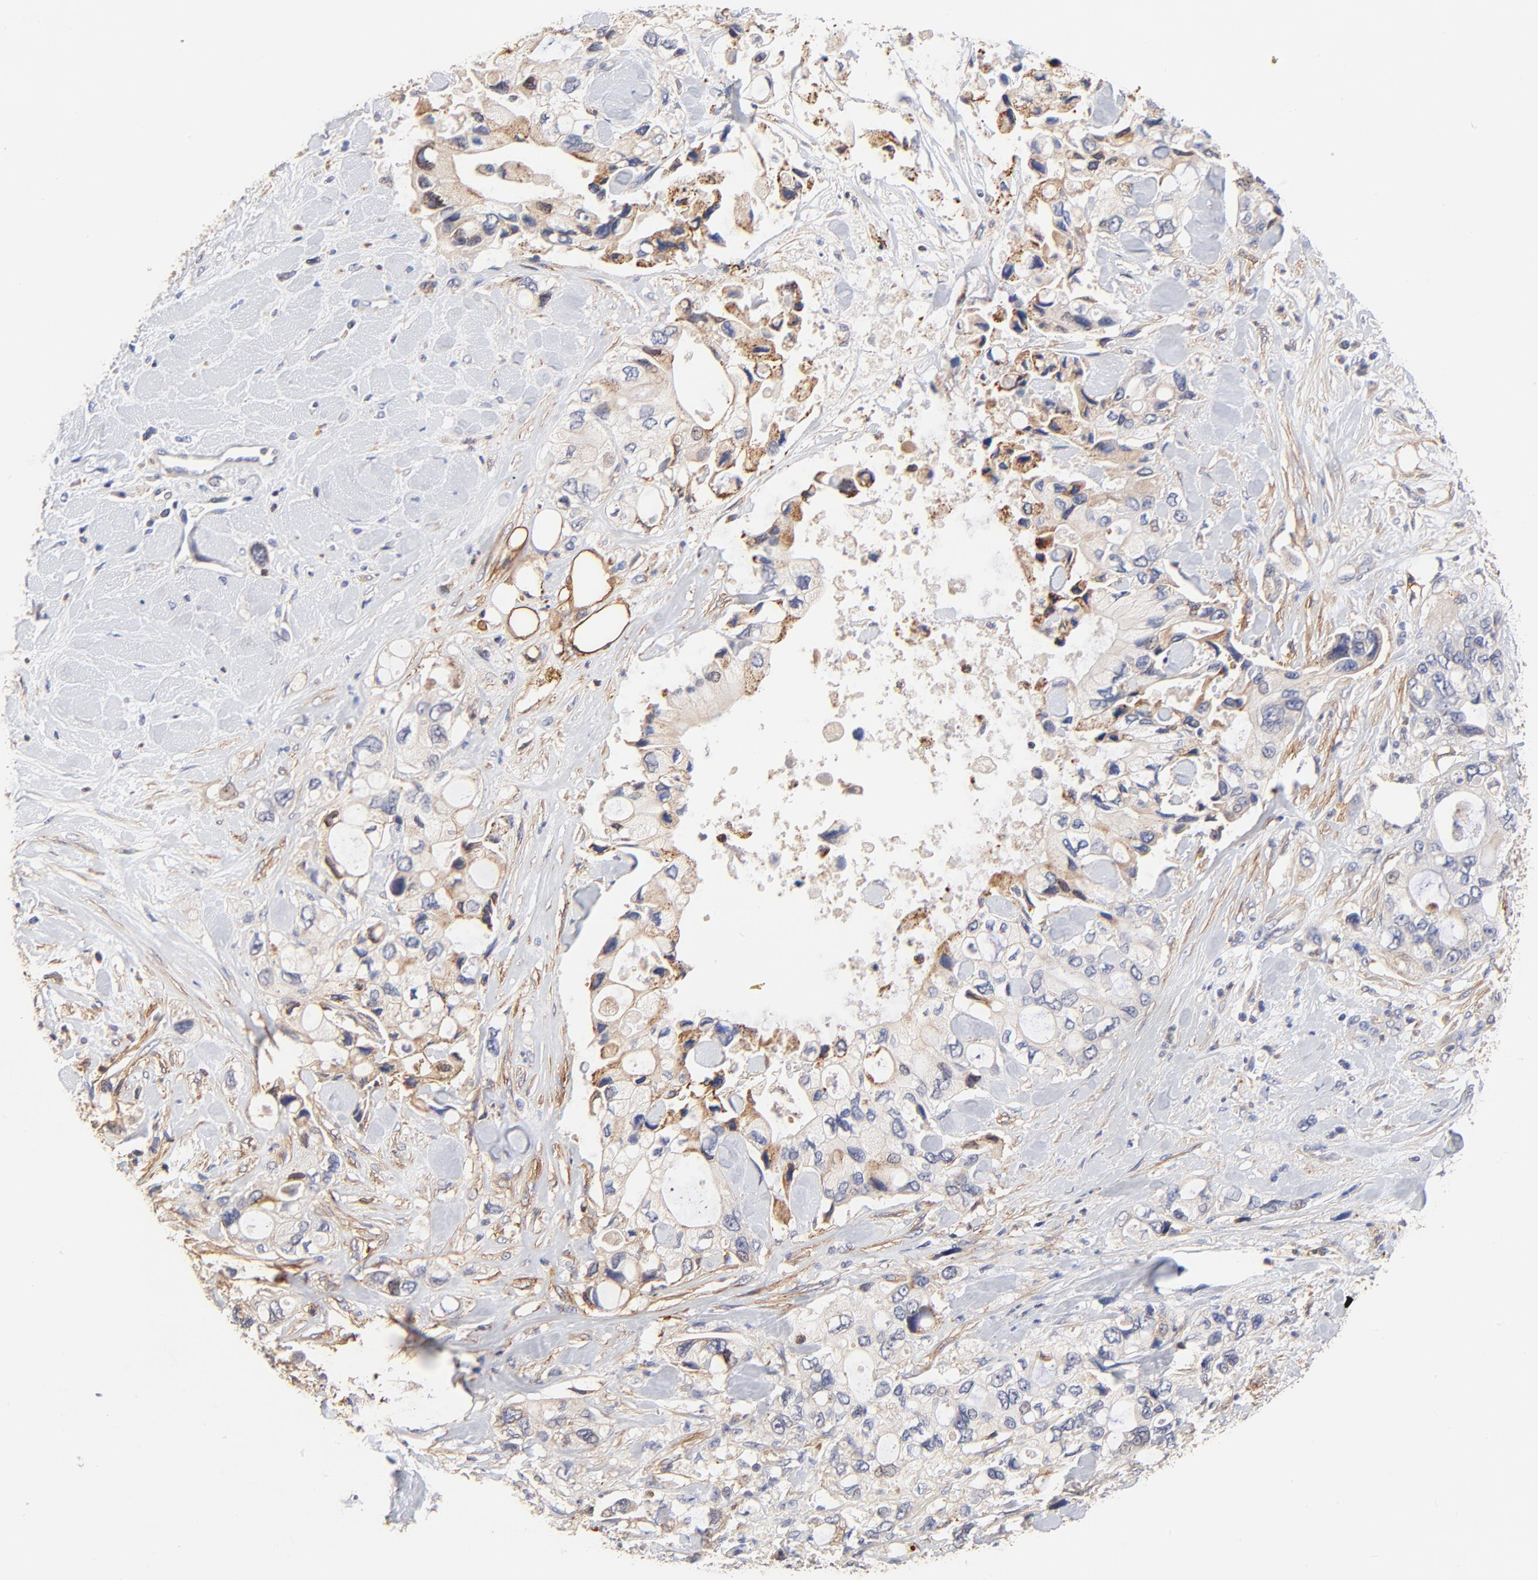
{"staining": {"intensity": "weak", "quantity": ">75%", "location": "cytoplasmic/membranous"}, "tissue": "pancreatic cancer", "cell_type": "Tumor cells", "image_type": "cancer", "snomed": [{"axis": "morphology", "description": "Adenocarcinoma, NOS"}, {"axis": "topography", "description": "Pancreas"}], "caption": "A photomicrograph of human pancreatic cancer (adenocarcinoma) stained for a protein exhibits weak cytoplasmic/membranous brown staining in tumor cells.", "gene": "PTK7", "patient": {"sex": "male", "age": 70}}